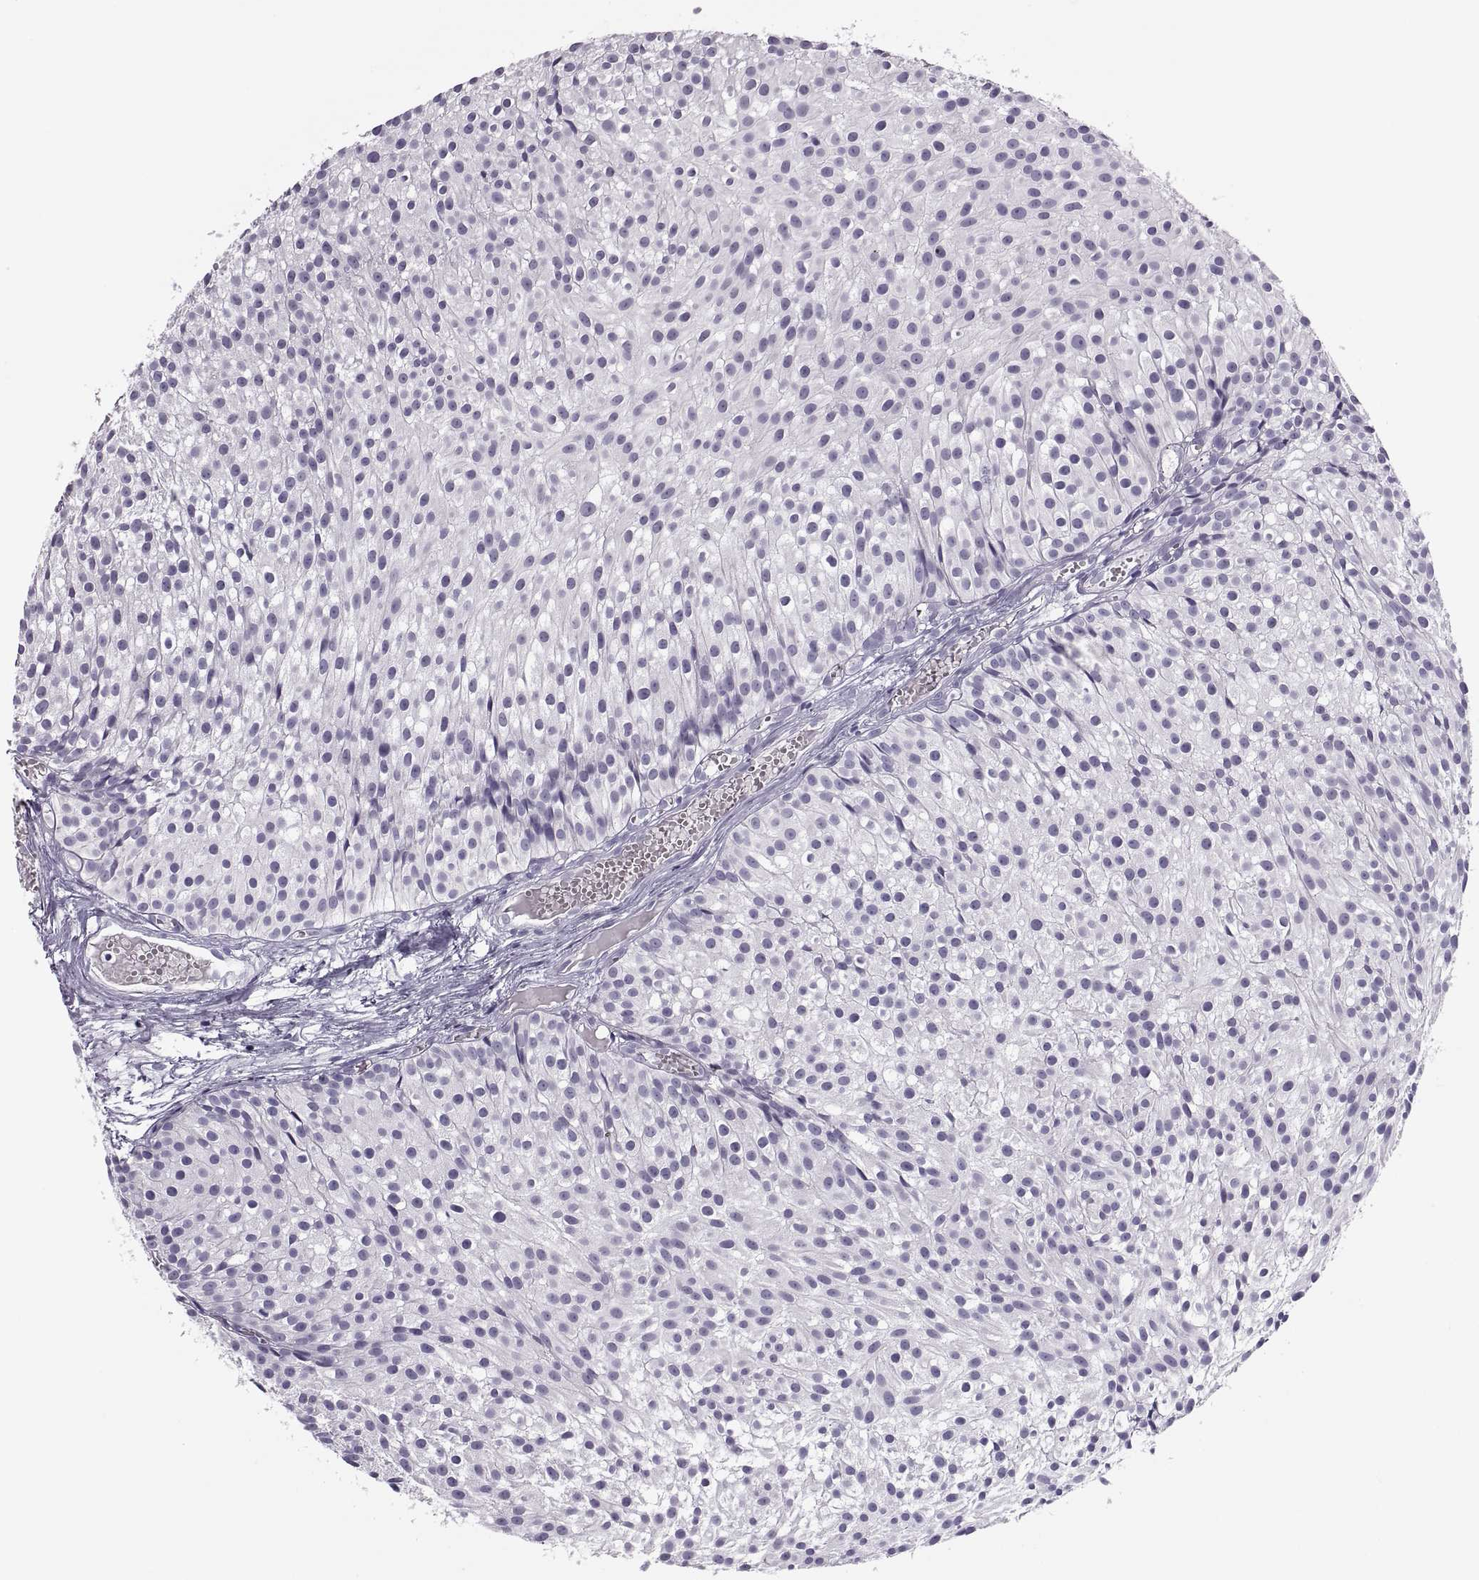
{"staining": {"intensity": "negative", "quantity": "none", "location": "none"}, "tissue": "urothelial cancer", "cell_type": "Tumor cells", "image_type": "cancer", "snomed": [{"axis": "morphology", "description": "Urothelial carcinoma, Low grade"}, {"axis": "topography", "description": "Urinary bladder"}], "caption": "This is a photomicrograph of immunohistochemistry staining of urothelial cancer, which shows no positivity in tumor cells. The staining was performed using DAB (3,3'-diaminobenzidine) to visualize the protein expression in brown, while the nuclei were stained in blue with hematoxylin (Magnification: 20x).", "gene": "CHCT1", "patient": {"sex": "male", "age": 63}}